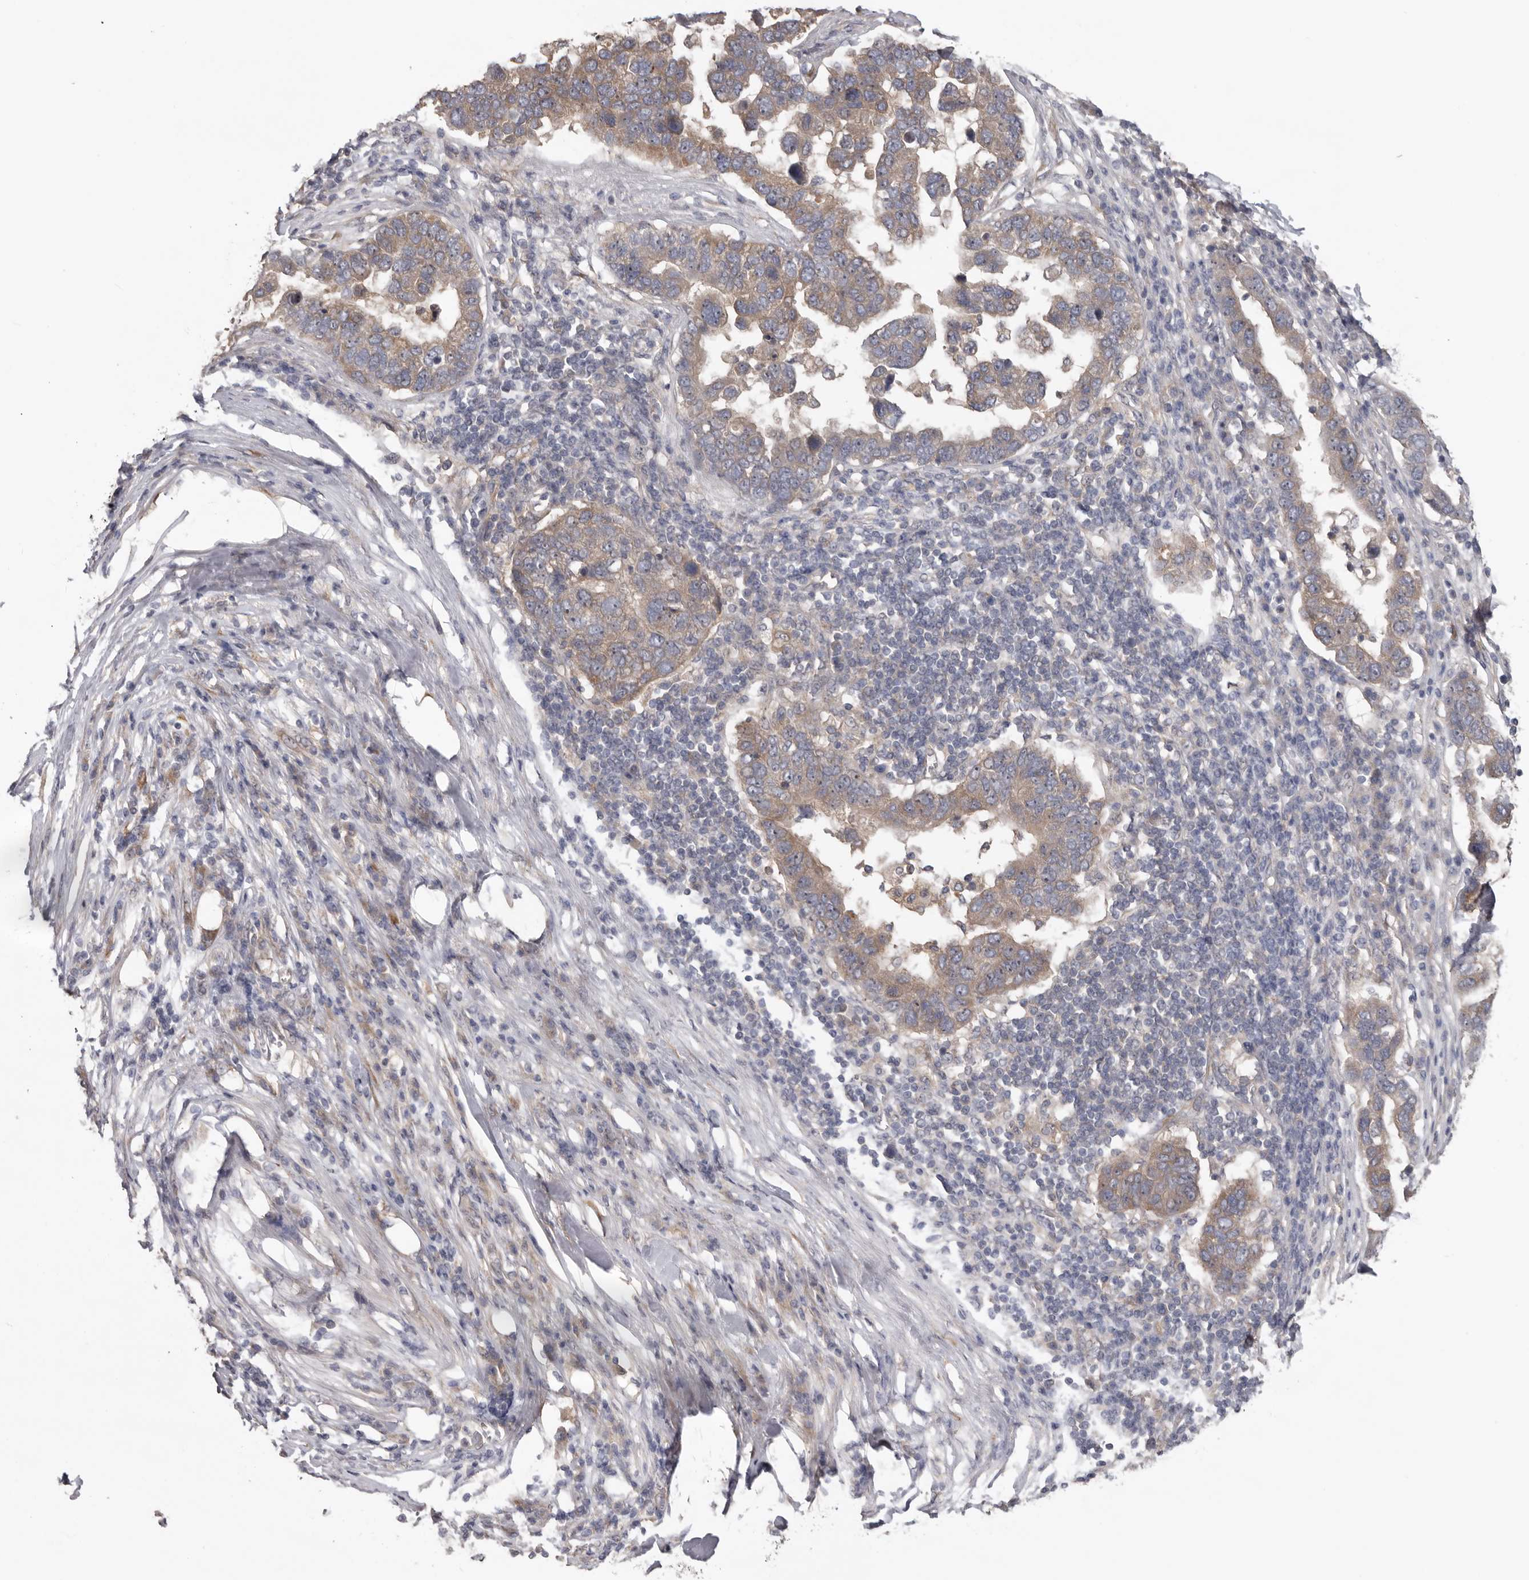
{"staining": {"intensity": "weak", "quantity": ">75%", "location": "cytoplasmic/membranous"}, "tissue": "pancreatic cancer", "cell_type": "Tumor cells", "image_type": "cancer", "snomed": [{"axis": "morphology", "description": "Adenocarcinoma, NOS"}, {"axis": "topography", "description": "Pancreas"}], "caption": "Immunohistochemistry image of neoplastic tissue: pancreatic adenocarcinoma stained using IHC exhibits low levels of weak protein expression localized specifically in the cytoplasmic/membranous of tumor cells, appearing as a cytoplasmic/membranous brown color.", "gene": "HINT3", "patient": {"sex": "female", "age": 61}}